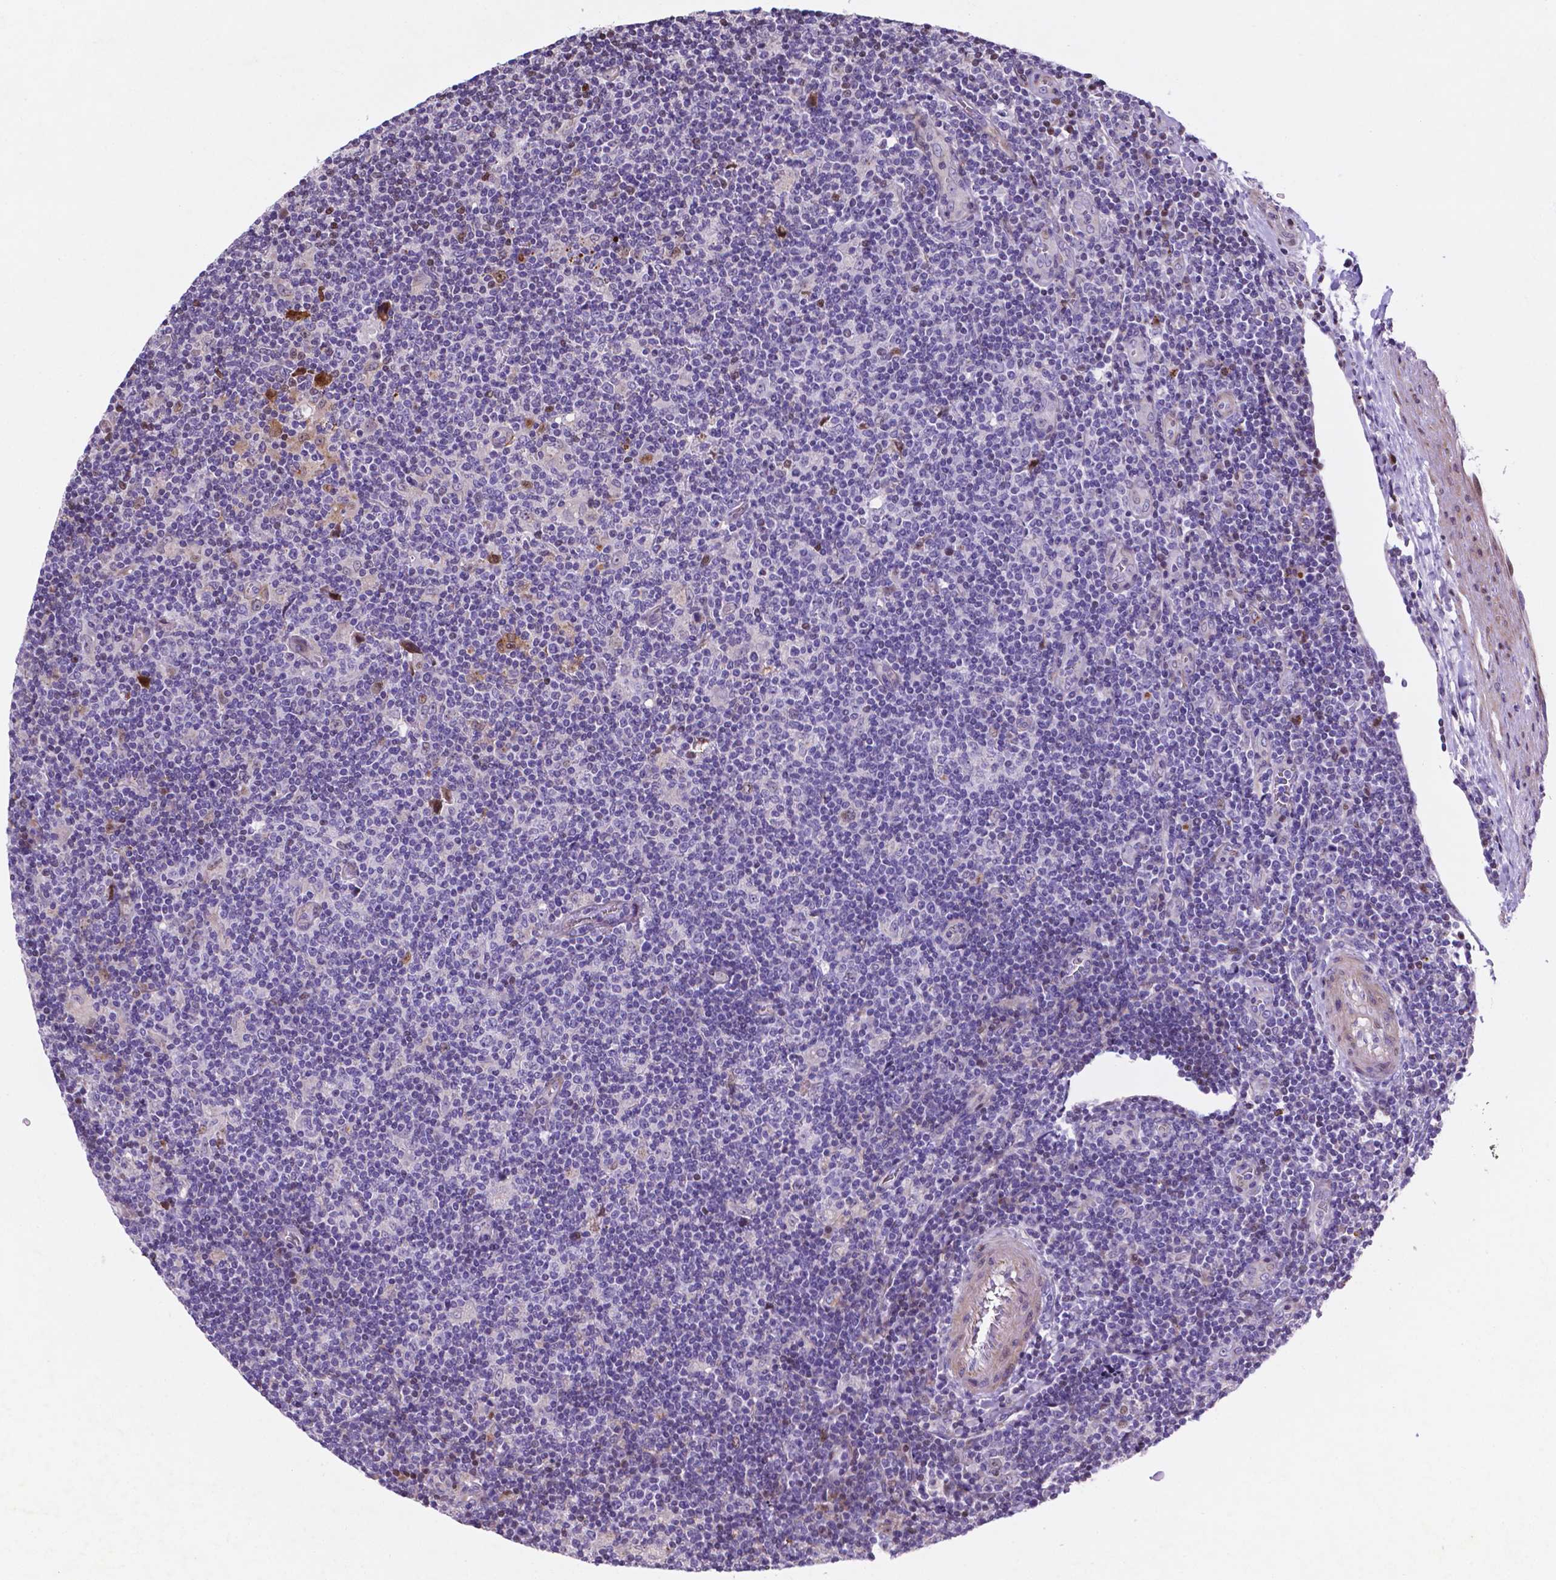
{"staining": {"intensity": "negative", "quantity": "none", "location": "none"}, "tissue": "lymphoma", "cell_type": "Tumor cells", "image_type": "cancer", "snomed": [{"axis": "morphology", "description": "Hodgkin's disease, NOS"}, {"axis": "topography", "description": "Lymph node"}], "caption": "Hodgkin's disease was stained to show a protein in brown. There is no significant positivity in tumor cells.", "gene": "TM4SF20", "patient": {"sex": "male", "age": 40}}